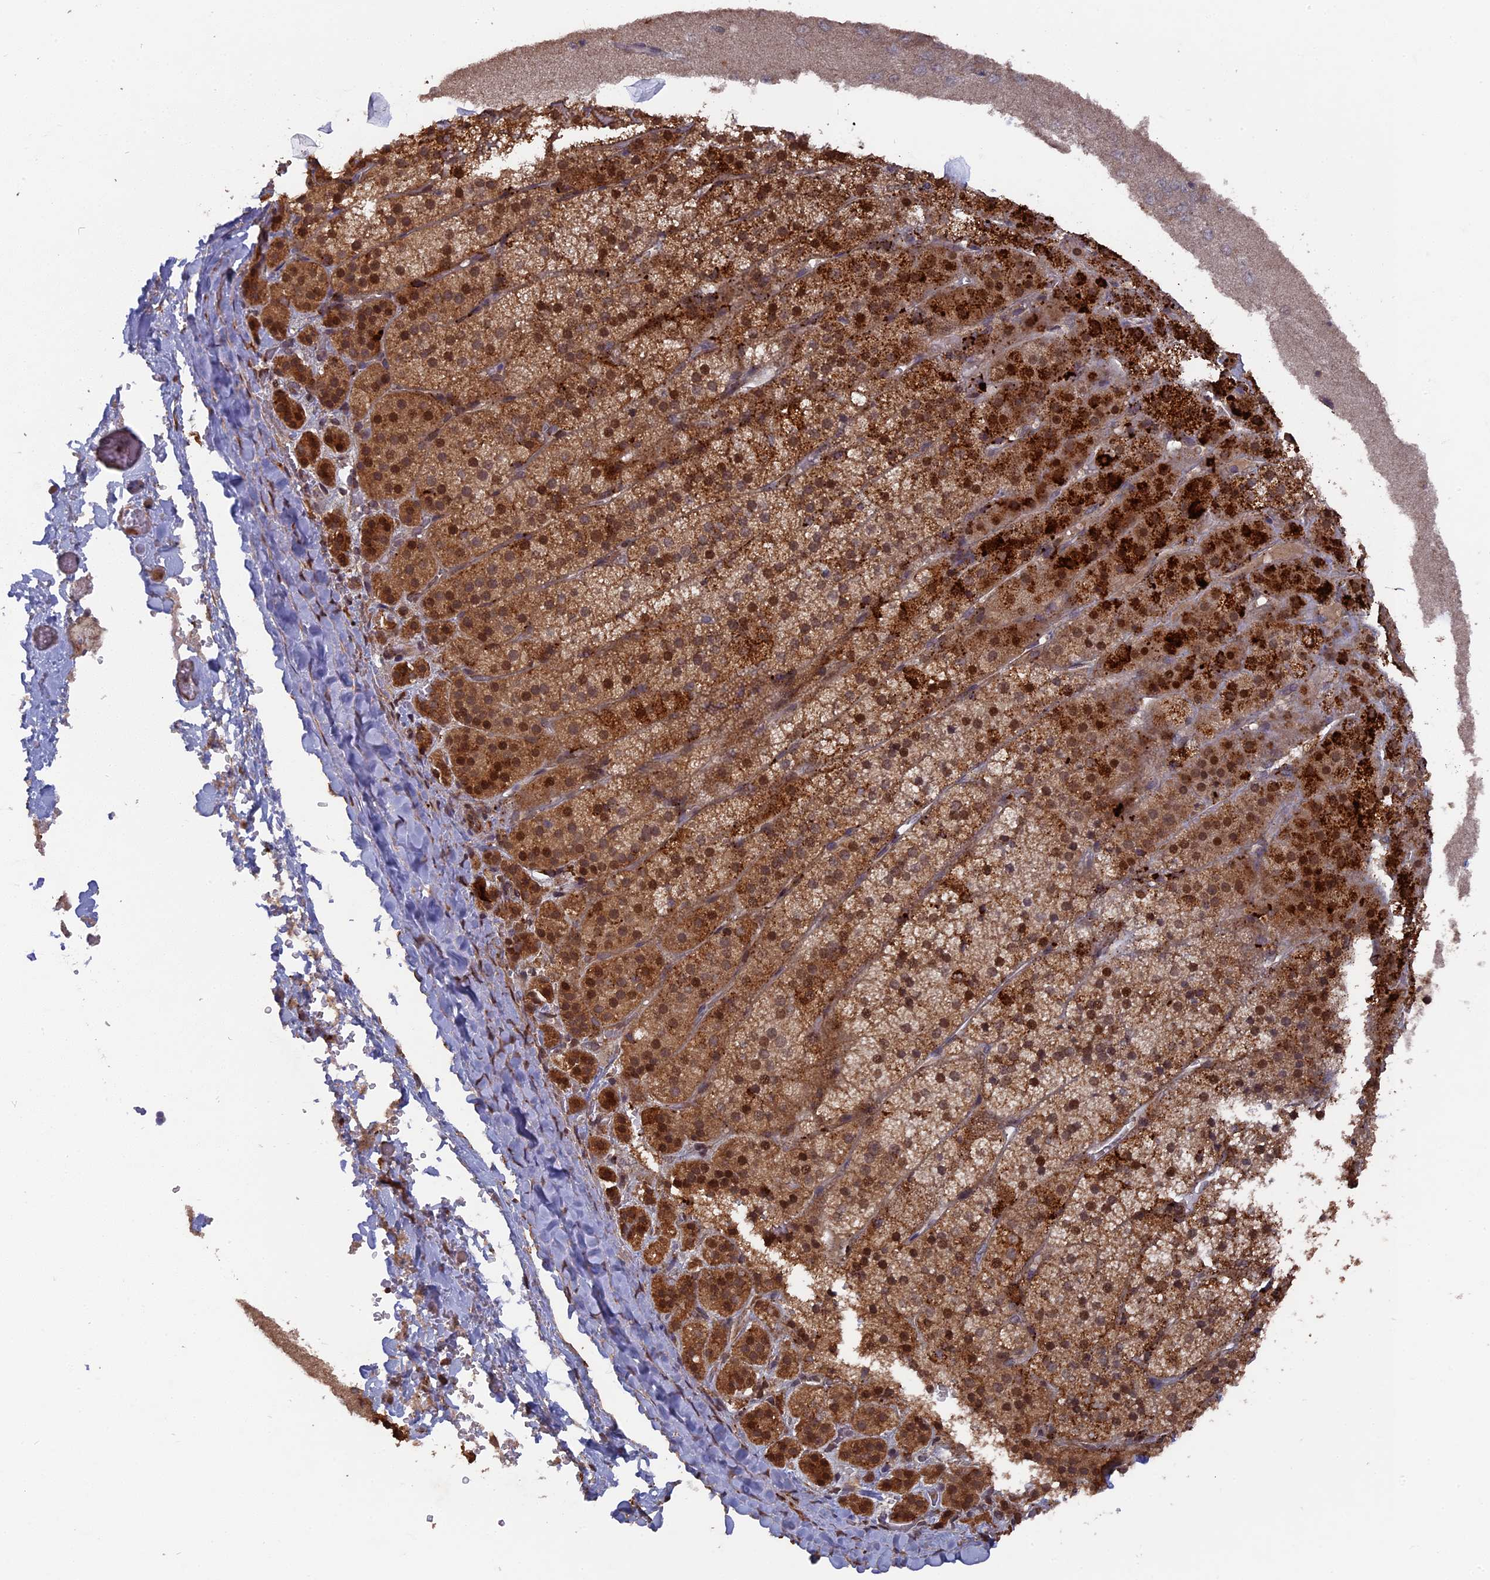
{"staining": {"intensity": "strong", "quantity": ">75%", "location": "cytoplasmic/membranous,nuclear"}, "tissue": "adrenal gland", "cell_type": "Glandular cells", "image_type": "normal", "snomed": [{"axis": "morphology", "description": "Normal tissue, NOS"}, {"axis": "topography", "description": "Adrenal gland"}], "caption": "This micrograph exhibits immunohistochemistry (IHC) staining of normal adrenal gland, with high strong cytoplasmic/membranous,nuclear expression in about >75% of glandular cells.", "gene": "TELO2", "patient": {"sex": "female", "age": 44}}